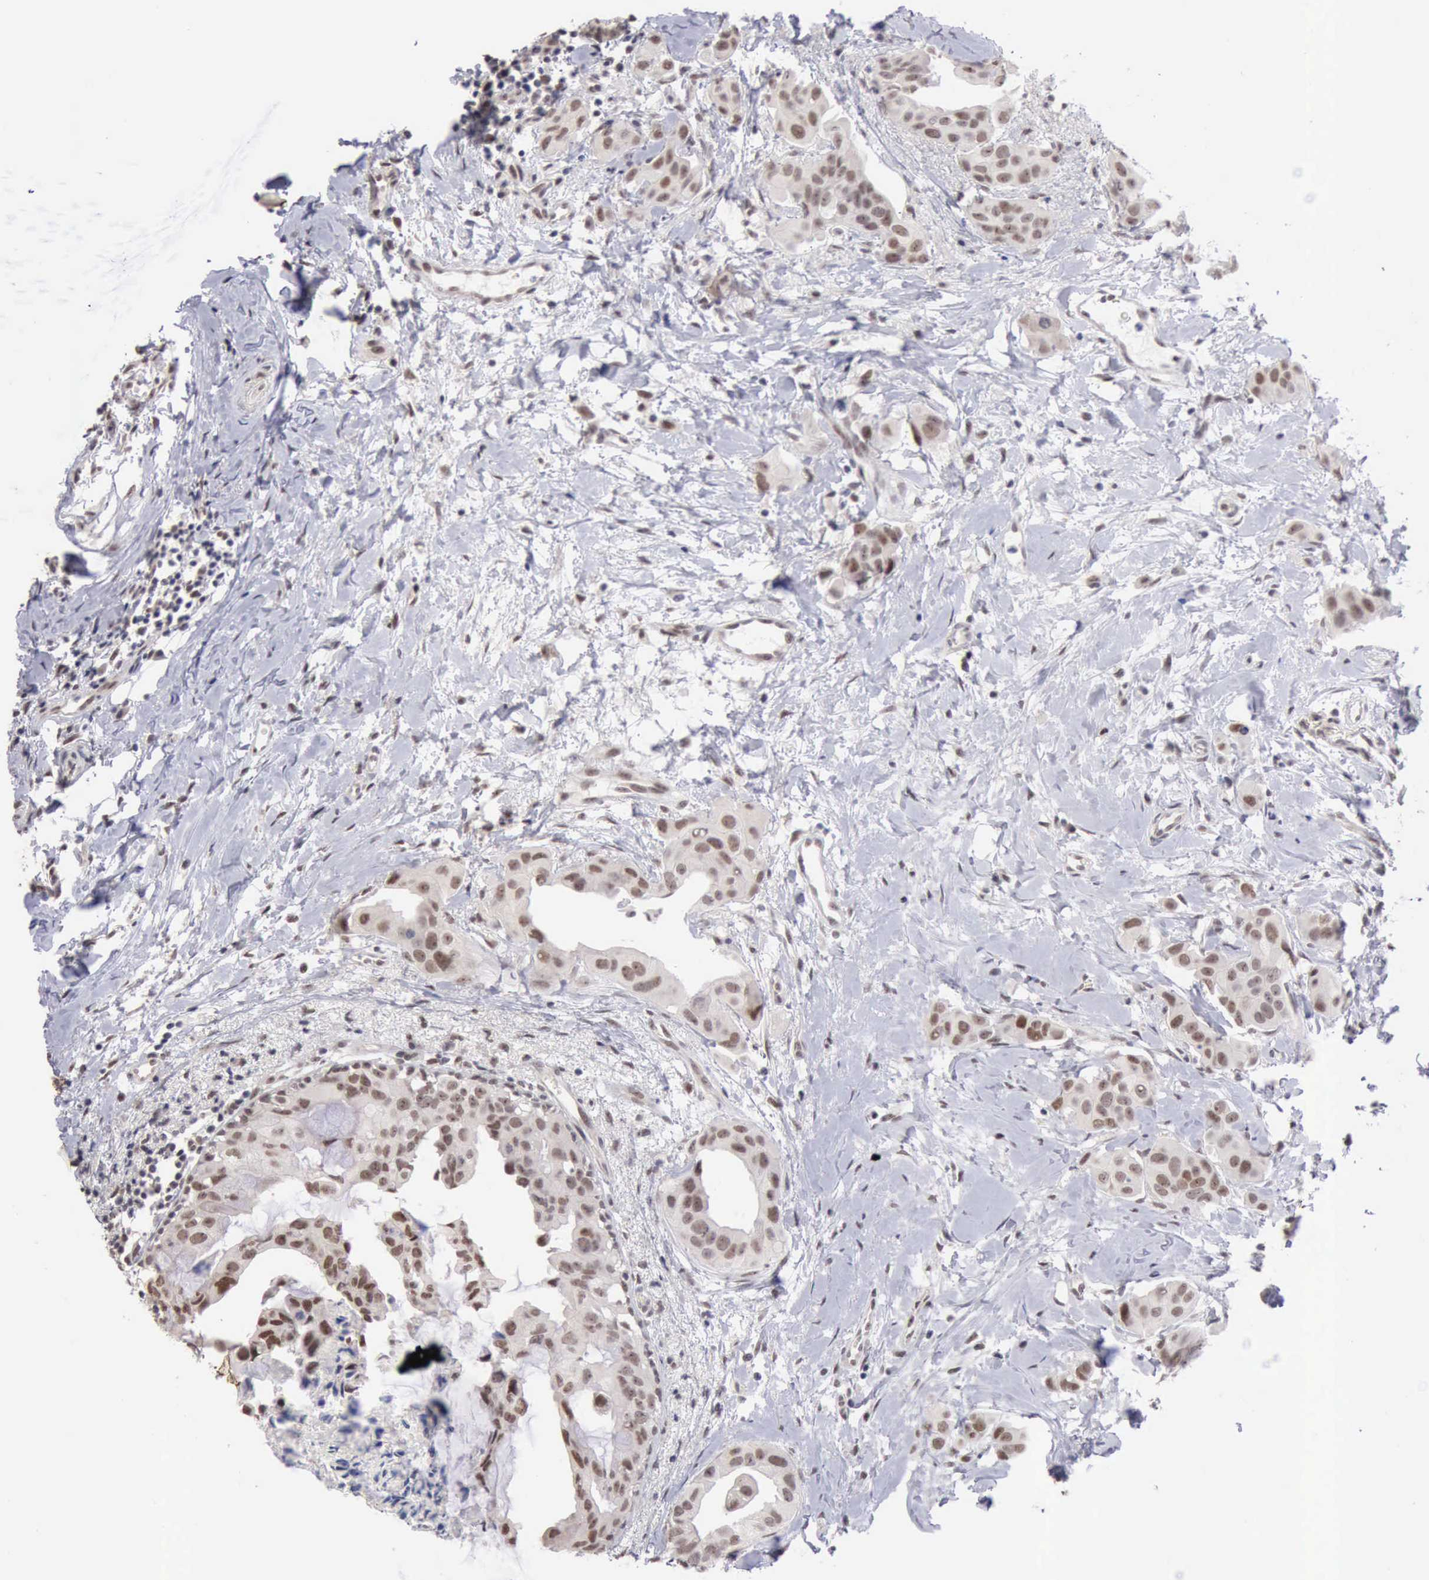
{"staining": {"intensity": "weak", "quantity": ">75%", "location": "nuclear"}, "tissue": "breast cancer", "cell_type": "Tumor cells", "image_type": "cancer", "snomed": [{"axis": "morphology", "description": "Duct carcinoma"}, {"axis": "topography", "description": "Breast"}], "caption": "Approximately >75% of tumor cells in human breast cancer (invasive ductal carcinoma) display weak nuclear protein staining as visualized by brown immunohistochemical staining.", "gene": "TAF1", "patient": {"sex": "female", "age": 40}}